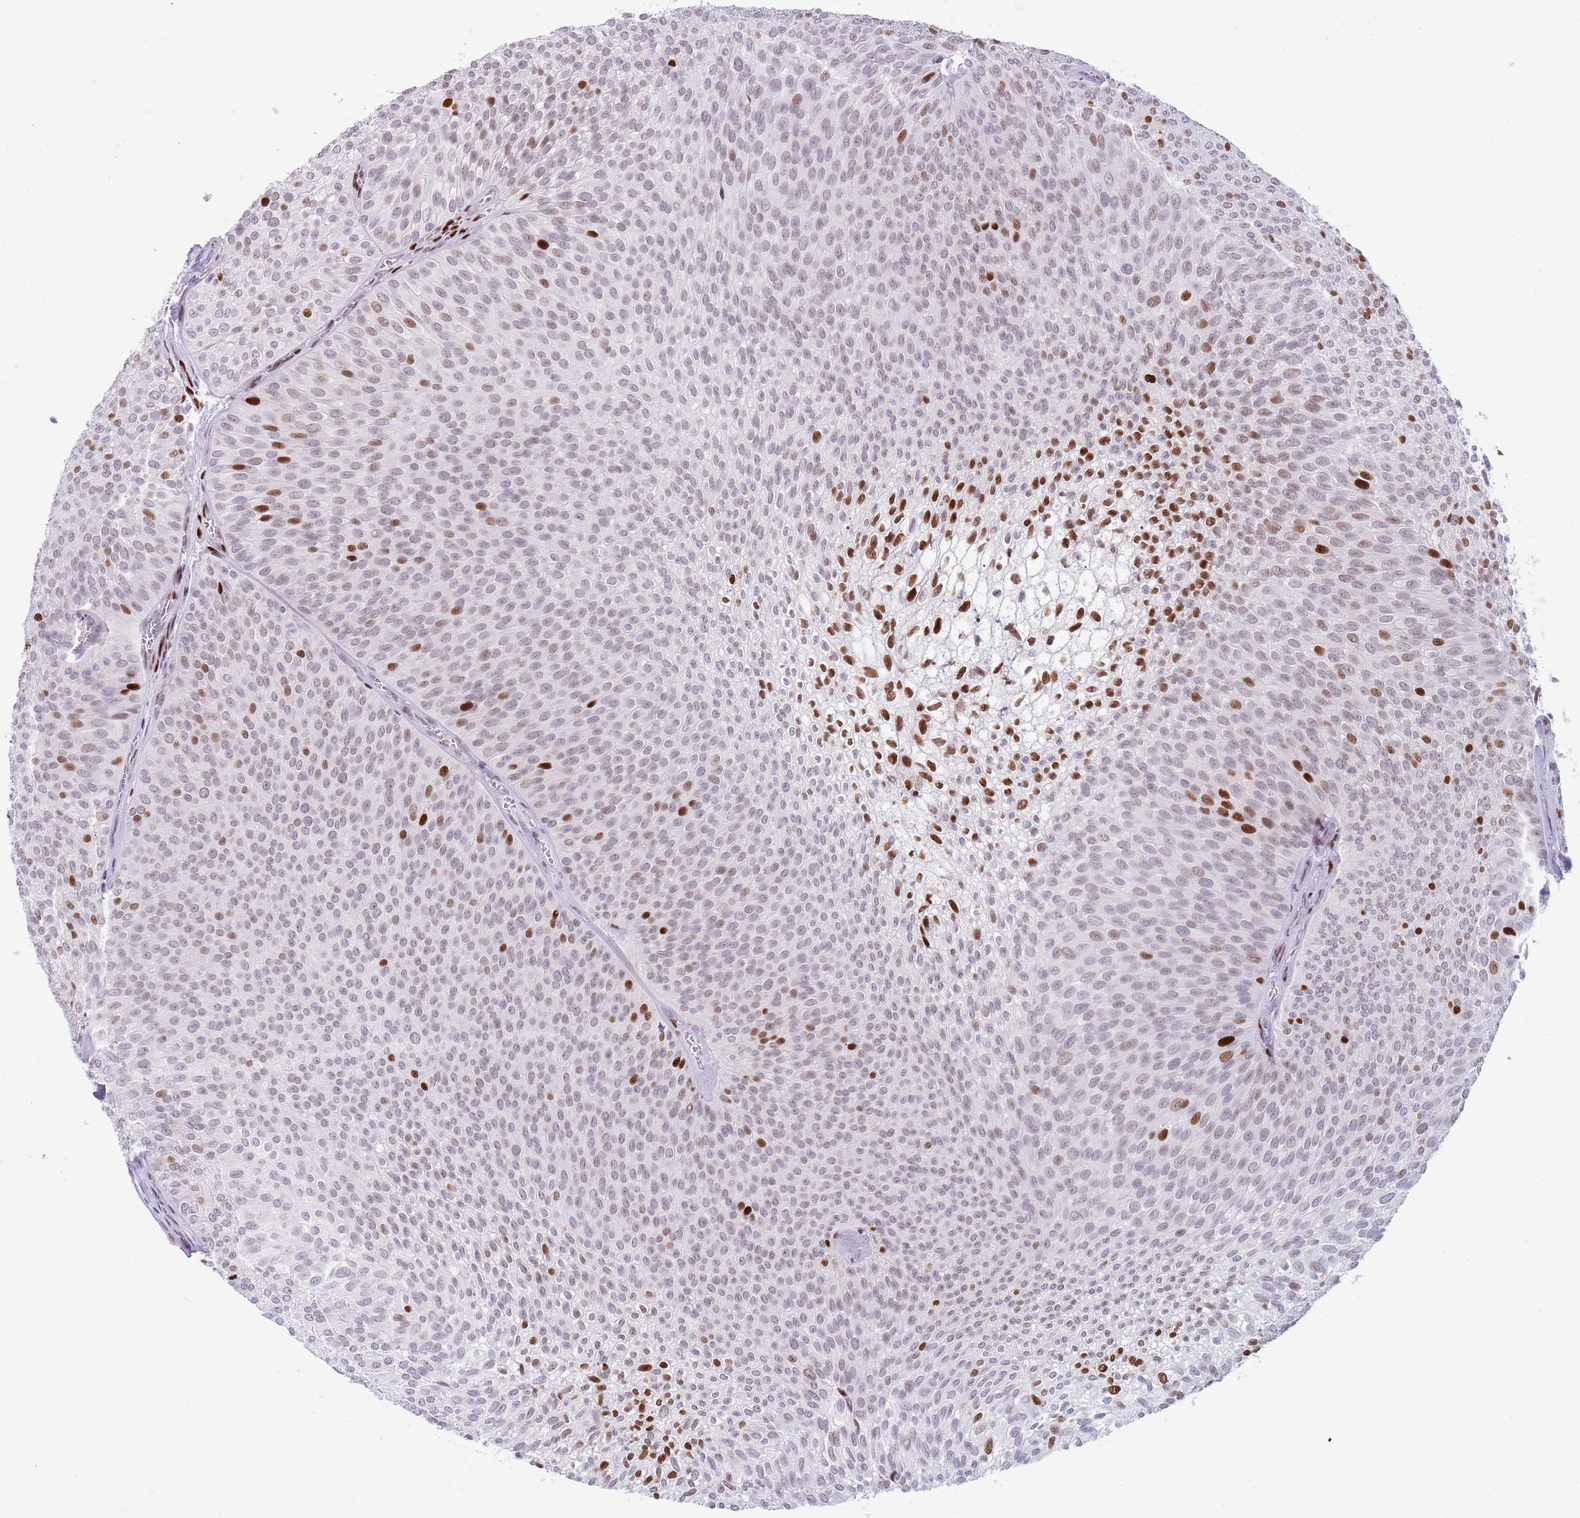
{"staining": {"intensity": "strong", "quantity": "25%-75%", "location": "nuclear"}, "tissue": "urothelial cancer", "cell_type": "Tumor cells", "image_type": "cancer", "snomed": [{"axis": "morphology", "description": "Urothelial carcinoma, Low grade"}, {"axis": "topography", "description": "Urinary bladder"}], "caption": "The histopathology image displays immunohistochemical staining of low-grade urothelial carcinoma. There is strong nuclear staining is appreciated in about 25%-75% of tumor cells. (DAB (3,3'-diaminobenzidine) IHC, brown staining for protein, blue staining for nuclei).", "gene": "MFSD10", "patient": {"sex": "male", "age": 91}}